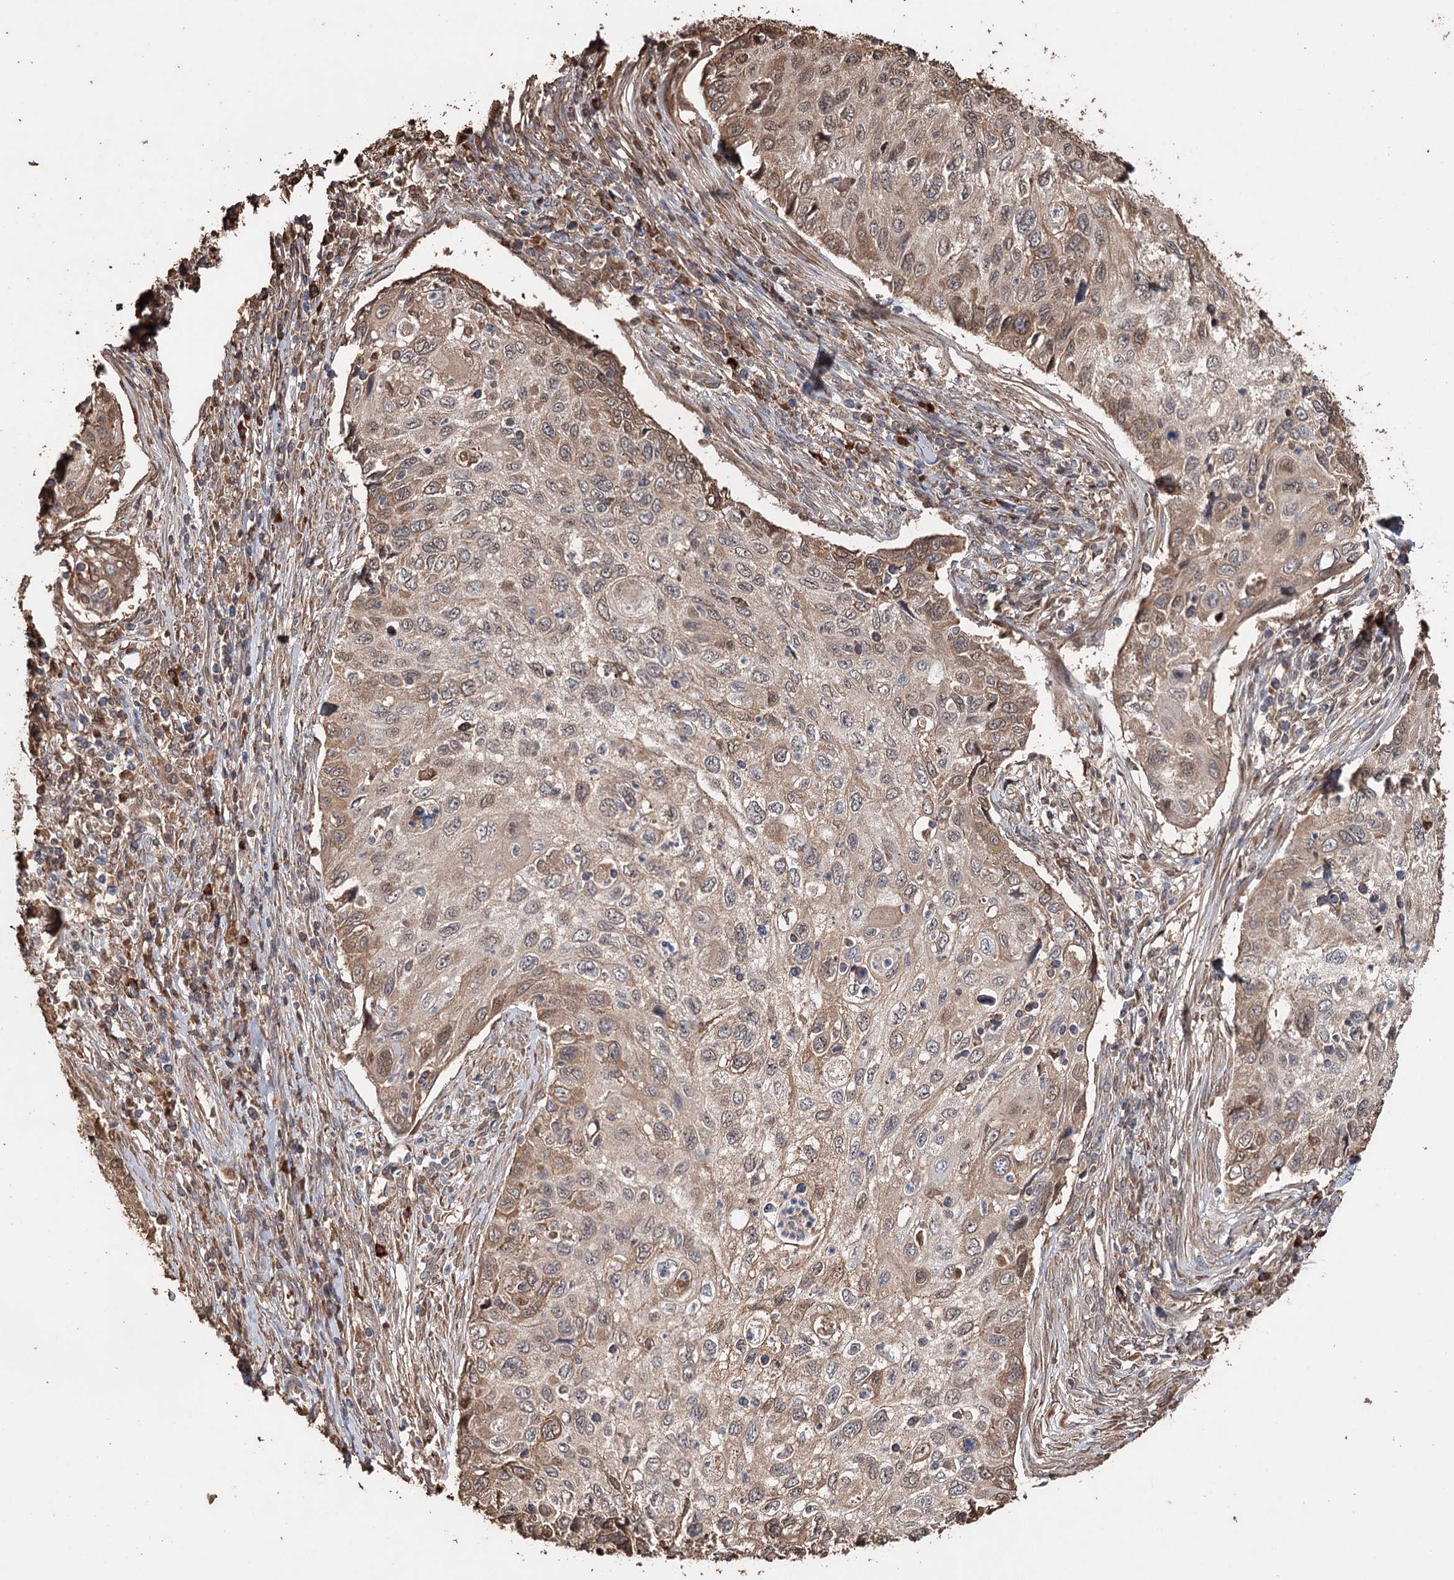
{"staining": {"intensity": "moderate", "quantity": ">75%", "location": "cytoplasmic/membranous,nuclear"}, "tissue": "cervical cancer", "cell_type": "Tumor cells", "image_type": "cancer", "snomed": [{"axis": "morphology", "description": "Squamous cell carcinoma, NOS"}, {"axis": "topography", "description": "Cervix"}], "caption": "Human cervical cancer stained with a protein marker shows moderate staining in tumor cells.", "gene": "SYVN1", "patient": {"sex": "female", "age": 70}}